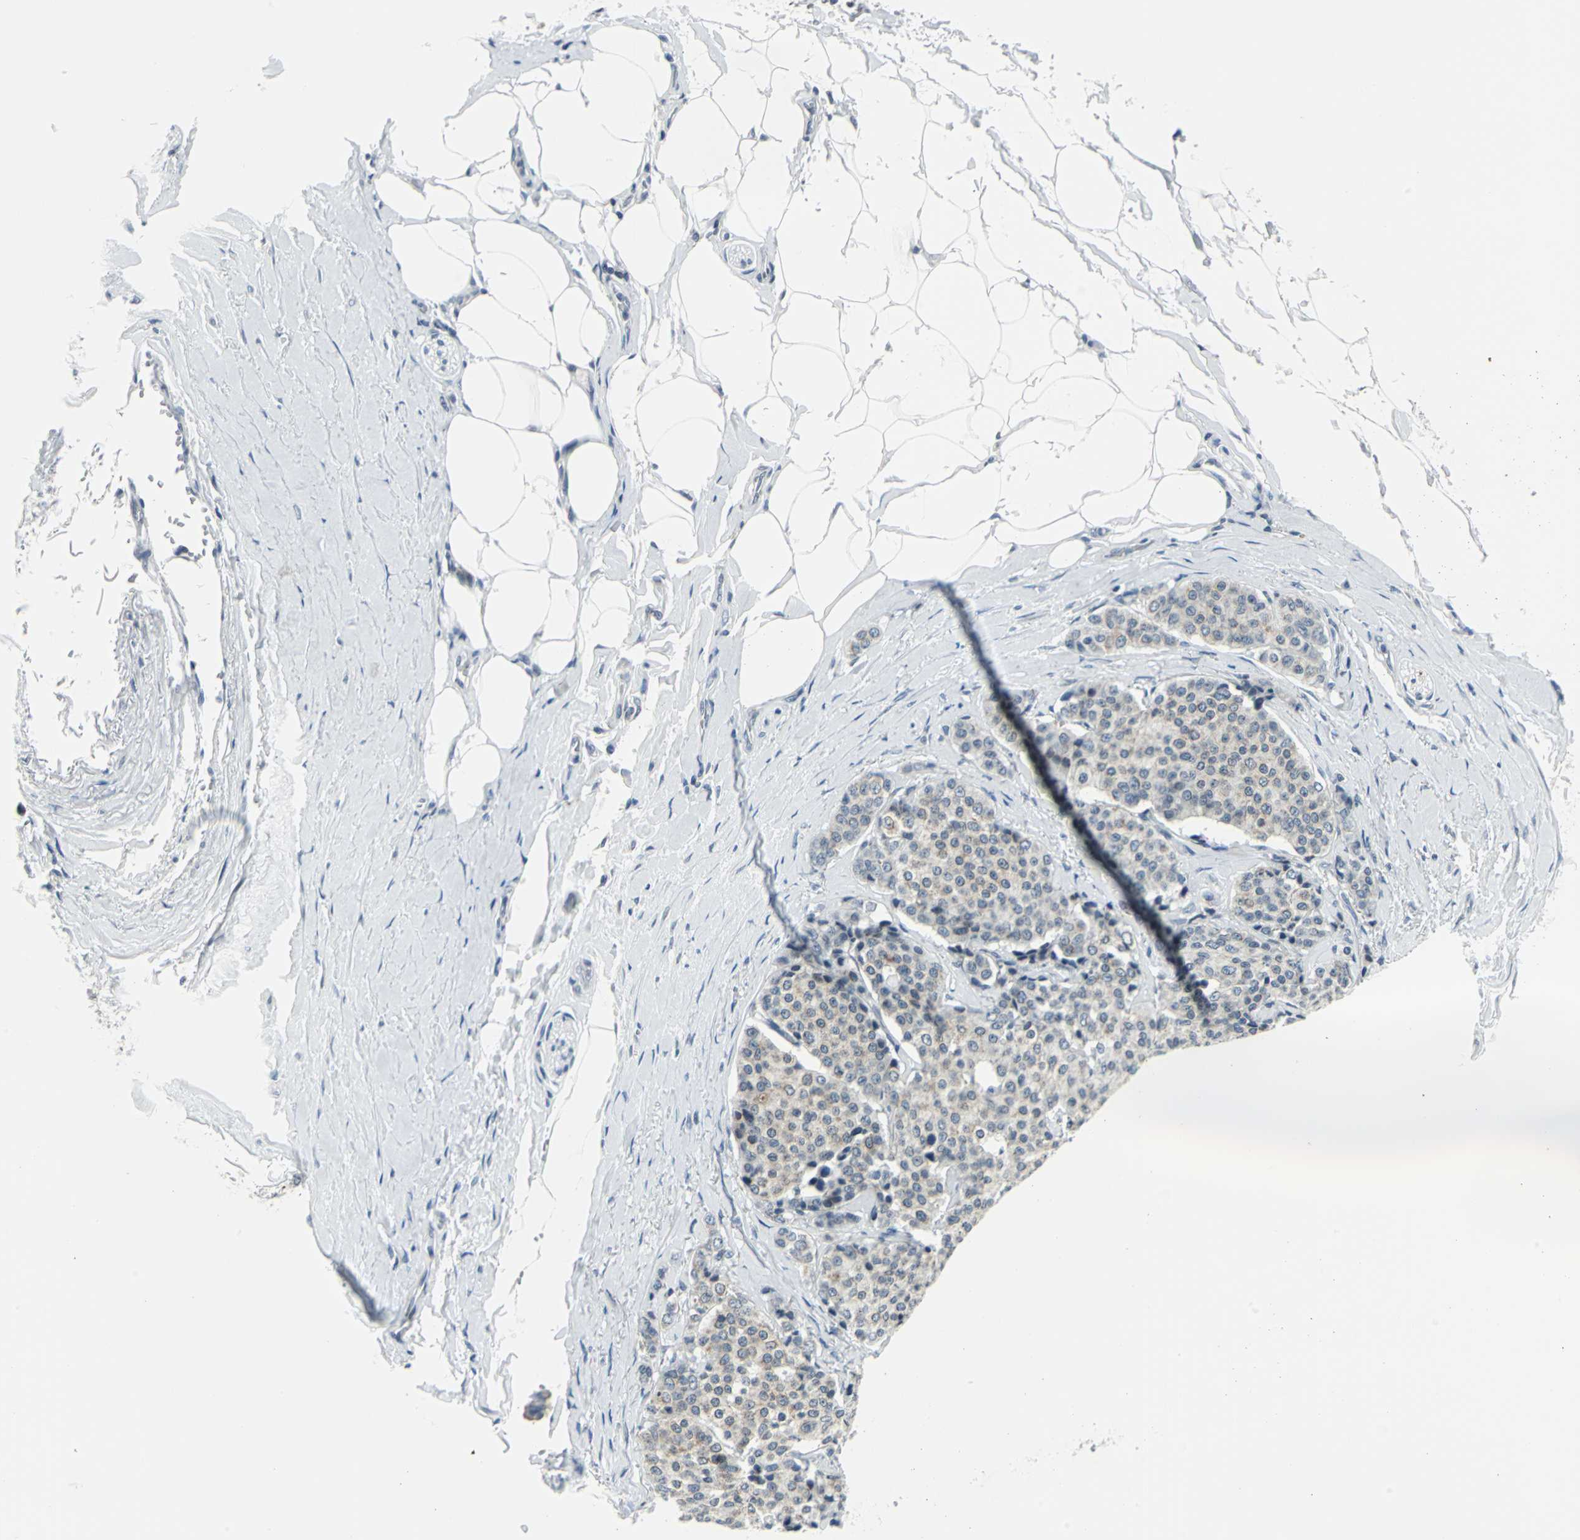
{"staining": {"intensity": "weak", "quantity": "25%-75%", "location": "cytoplasmic/membranous"}, "tissue": "carcinoid", "cell_type": "Tumor cells", "image_type": "cancer", "snomed": [{"axis": "morphology", "description": "Carcinoid, malignant, NOS"}, {"axis": "topography", "description": "Colon"}], "caption": "IHC histopathology image of carcinoid (malignant) stained for a protein (brown), which exhibits low levels of weak cytoplasmic/membranous staining in approximately 25%-75% of tumor cells.", "gene": "SNUPN", "patient": {"sex": "female", "age": 61}}